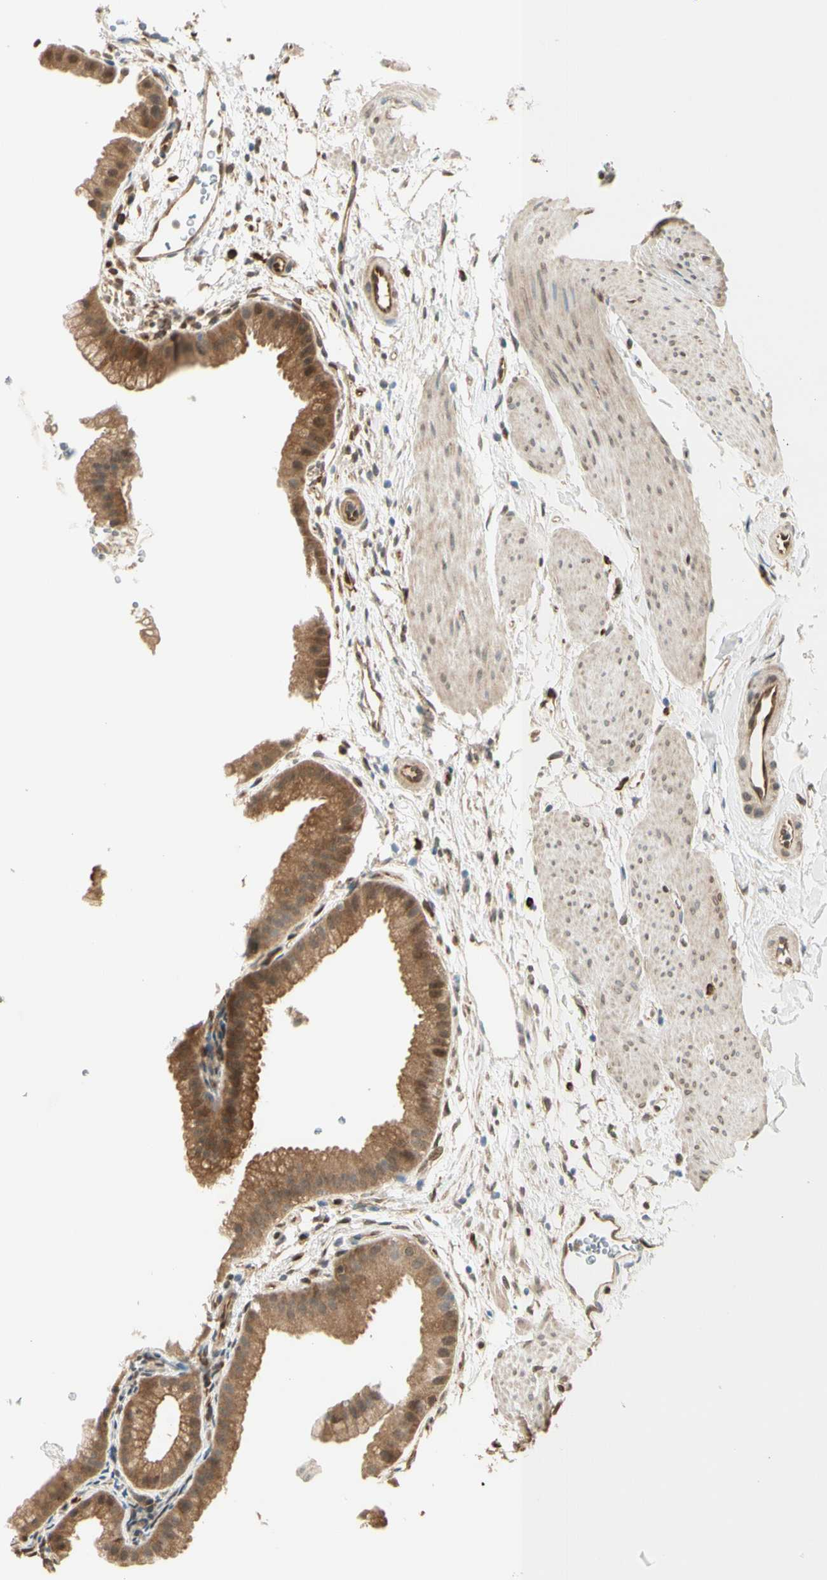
{"staining": {"intensity": "moderate", "quantity": ">75%", "location": "cytoplasmic/membranous,nuclear"}, "tissue": "gallbladder", "cell_type": "Glandular cells", "image_type": "normal", "snomed": [{"axis": "morphology", "description": "Normal tissue, NOS"}, {"axis": "topography", "description": "Gallbladder"}], "caption": "Immunohistochemical staining of unremarkable gallbladder exhibits medium levels of moderate cytoplasmic/membranous,nuclear positivity in about >75% of glandular cells. (IHC, brightfield microscopy, high magnification).", "gene": "SERPINB6", "patient": {"sex": "female", "age": 64}}